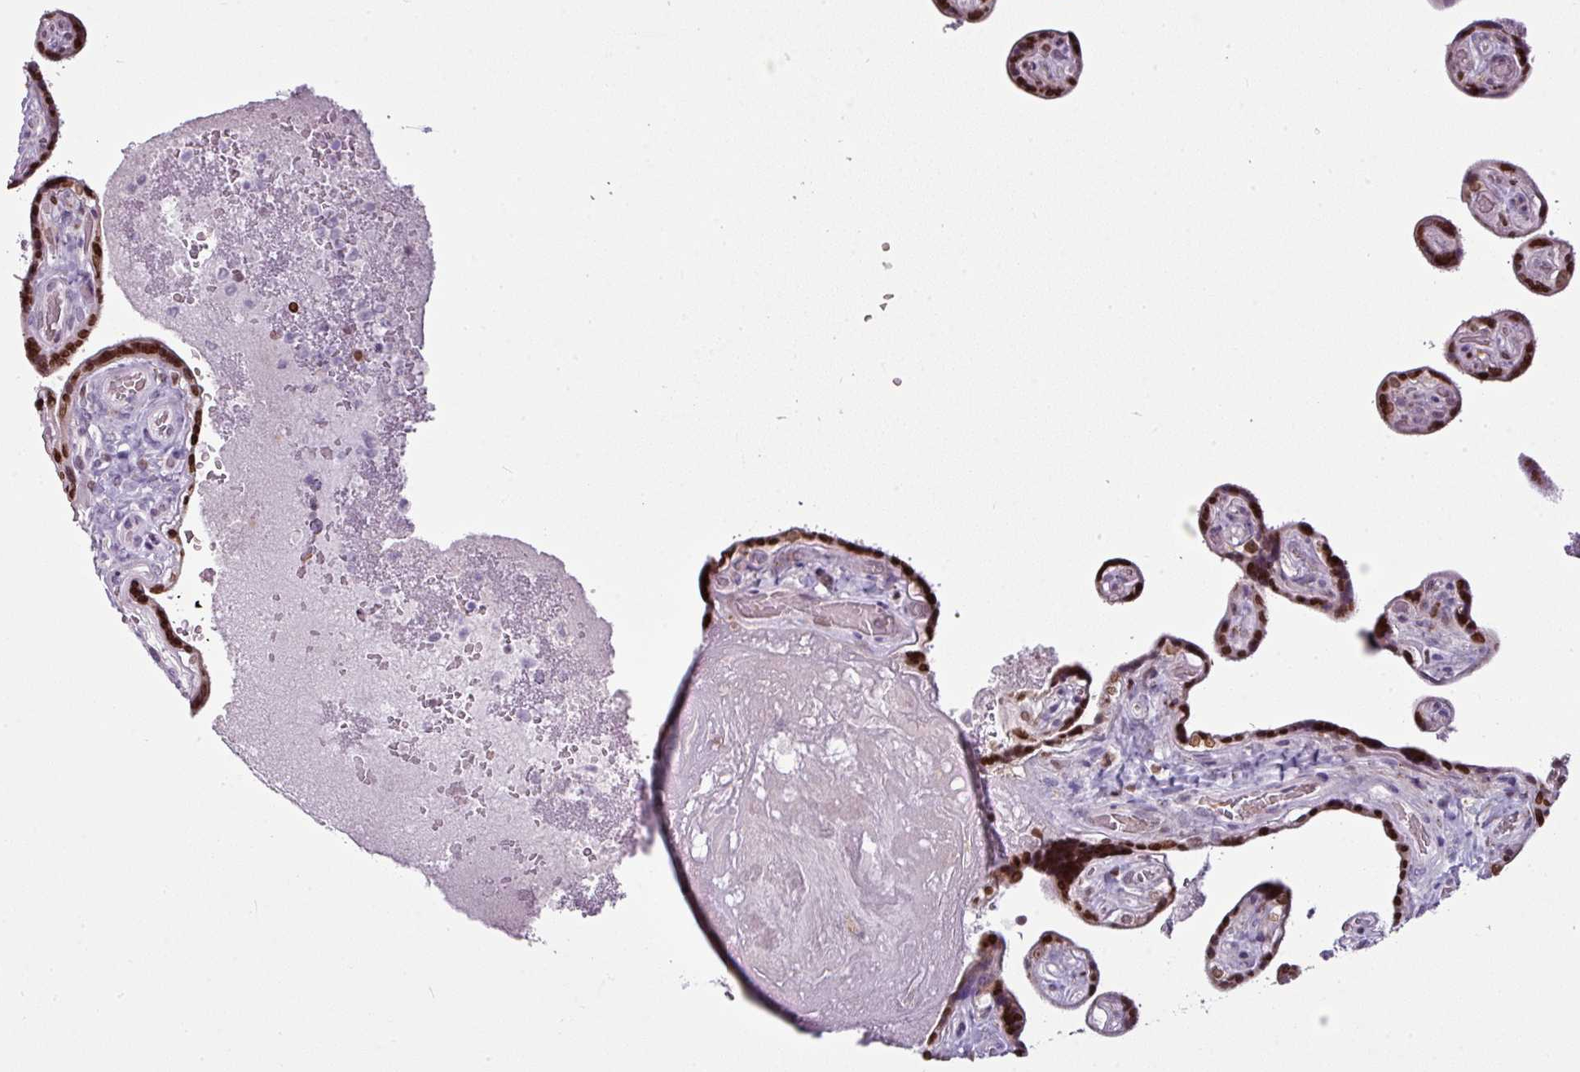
{"staining": {"intensity": "moderate", "quantity": ">75%", "location": "nuclear"}, "tissue": "placenta", "cell_type": "Decidual cells", "image_type": "normal", "snomed": [{"axis": "morphology", "description": "Normal tissue, NOS"}, {"axis": "topography", "description": "Placenta"}], "caption": "Immunohistochemical staining of unremarkable human placenta shows medium levels of moderate nuclear positivity in about >75% of decidual cells. Nuclei are stained in blue.", "gene": "SYT8", "patient": {"sex": "female", "age": 32}}